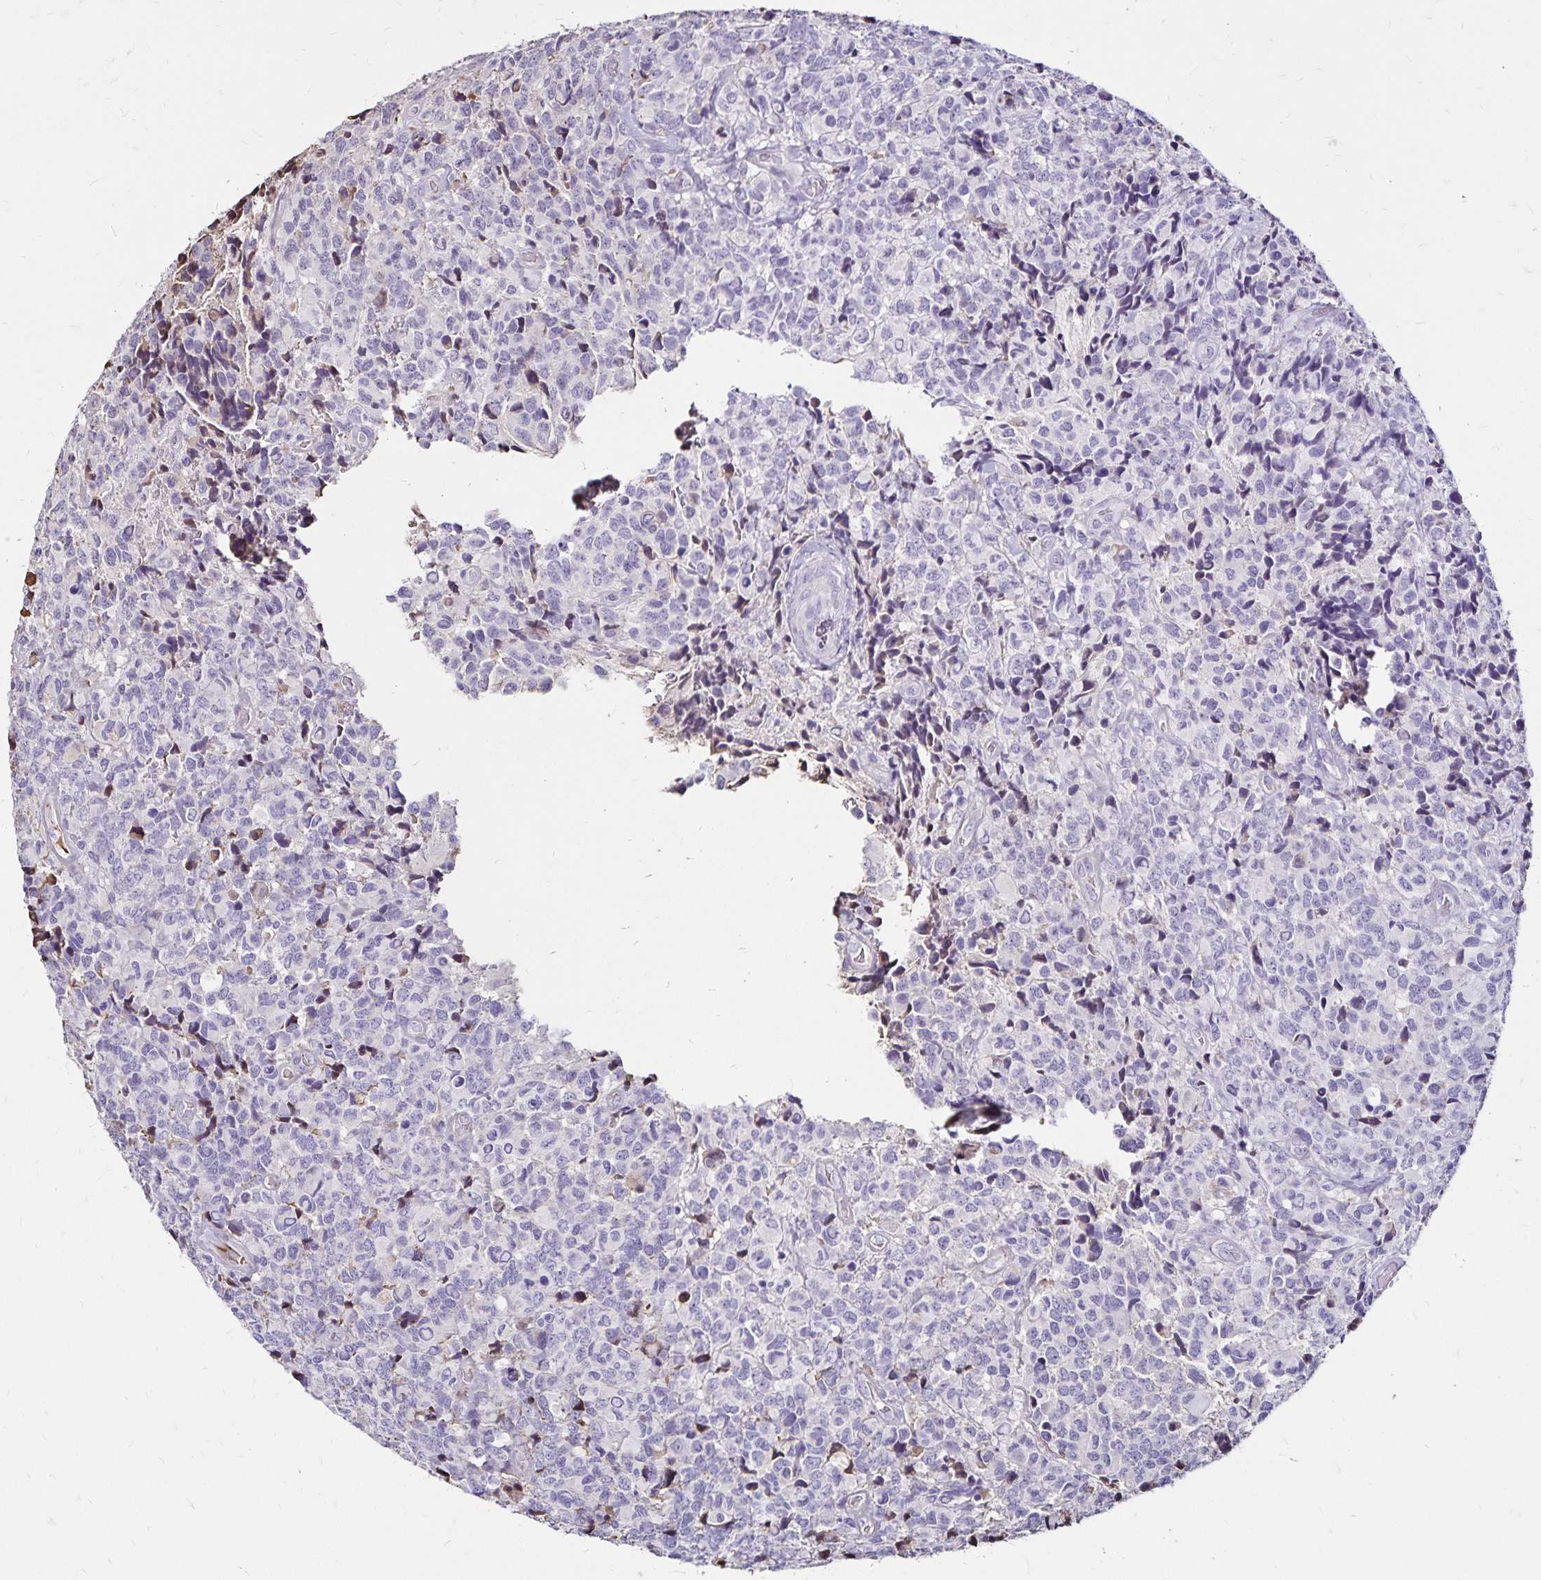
{"staining": {"intensity": "negative", "quantity": "none", "location": "none"}, "tissue": "glioma", "cell_type": "Tumor cells", "image_type": "cancer", "snomed": [{"axis": "morphology", "description": "Glioma, malignant, High grade"}, {"axis": "topography", "description": "Brain"}], "caption": "The immunohistochemistry micrograph has no significant staining in tumor cells of high-grade glioma (malignant) tissue.", "gene": "KISS1", "patient": {"sex": "male", "age": 39}}